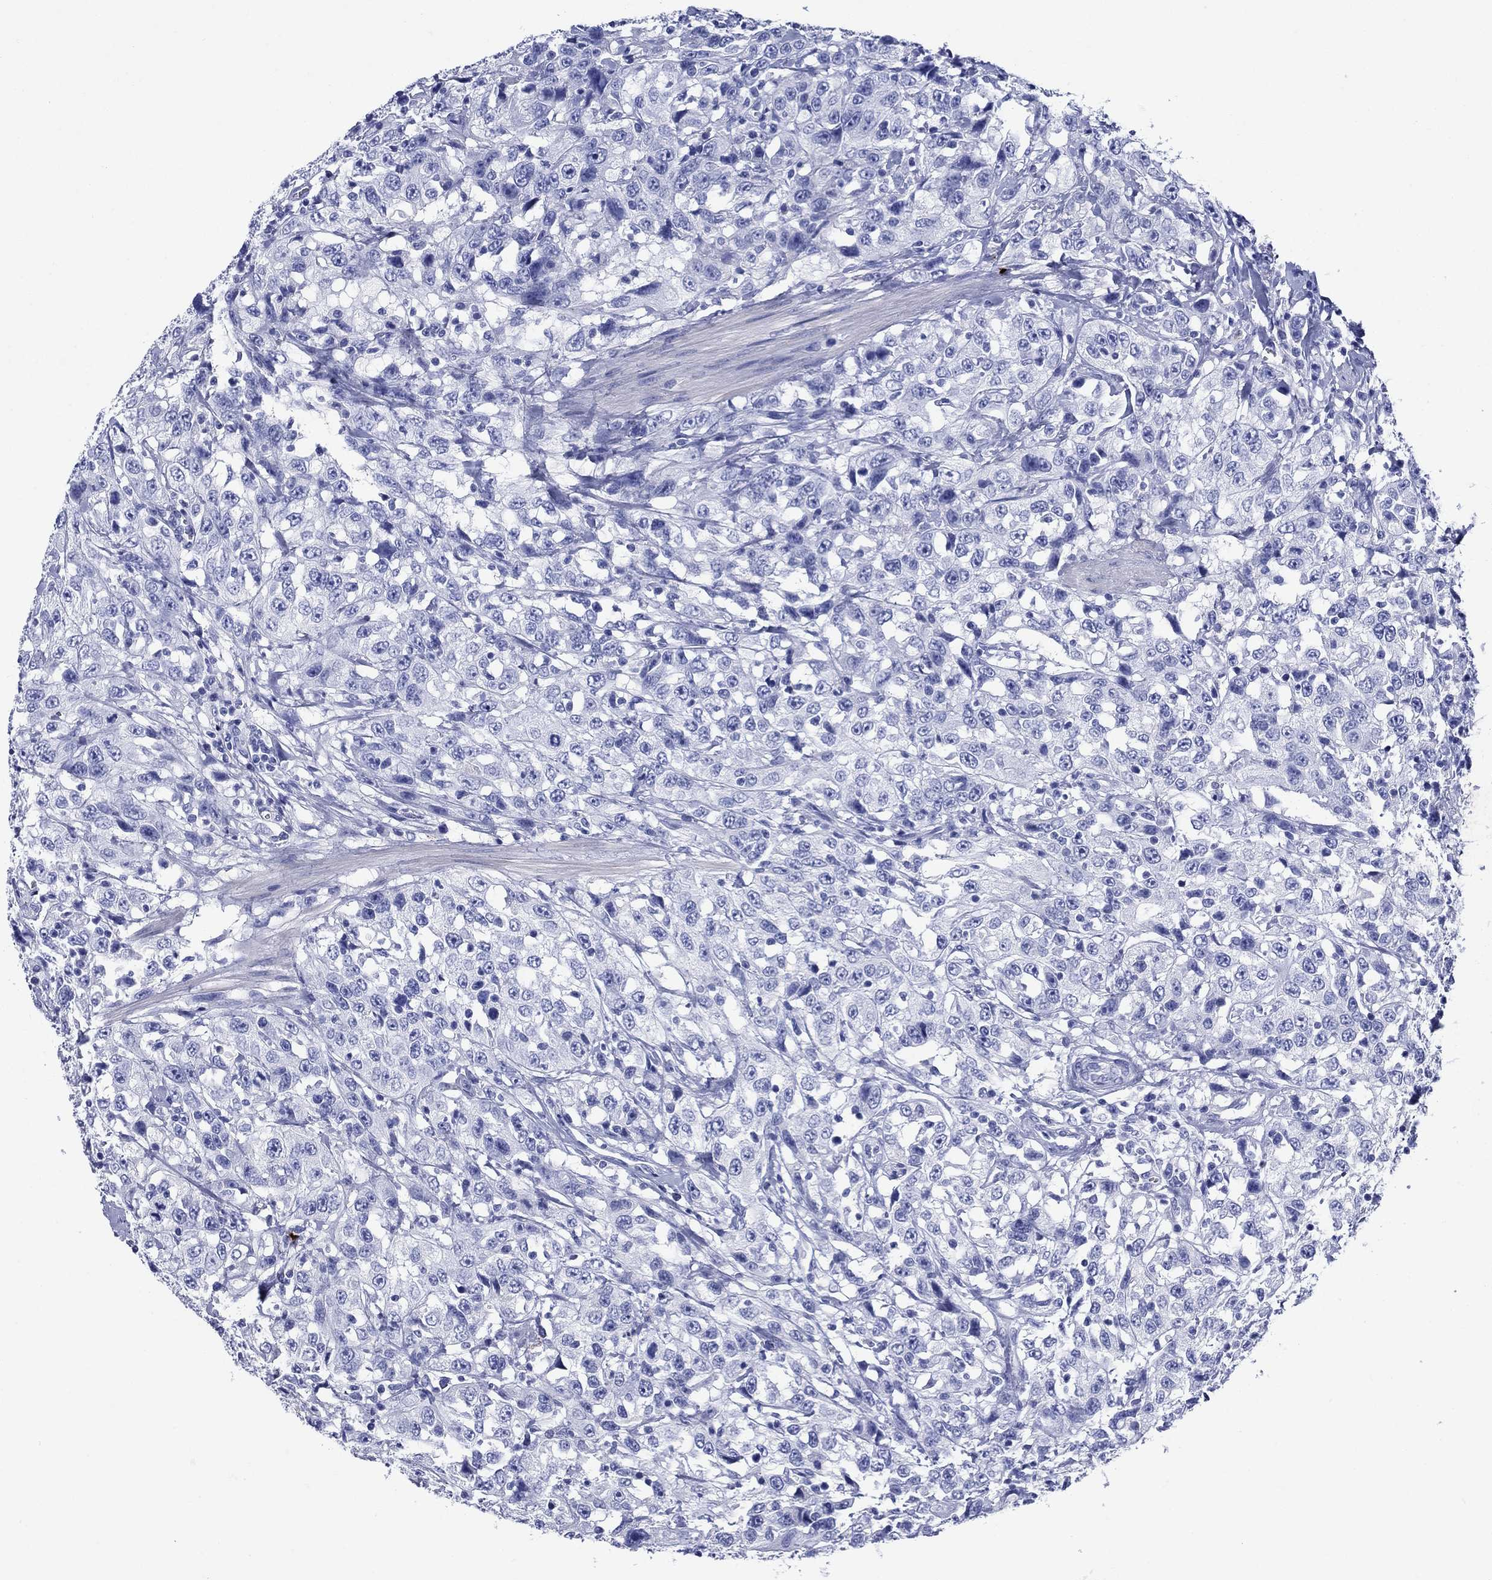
{"staining": {"intensity": "negative", "quantity": "none", "location": "none"}, "tissue": "urothelial cancer", "cell_type": "Tumor cells", "image_type": "cancer", "snomed": [{"axis": "morphology", "description": "Urothelial carcinoma, NOS"}, {"axis": "morphology", "description": "Urothelial carcinoma, High grade"}, {"axis": "topography", "description": "Urinary bladder"}], "caption": "Protein analysis of high-grade urothelial carcinoma exhibits no significant staining in tumor cells.", "gene": "AZU1", "patient": {"sex": "female", "age": 73}}